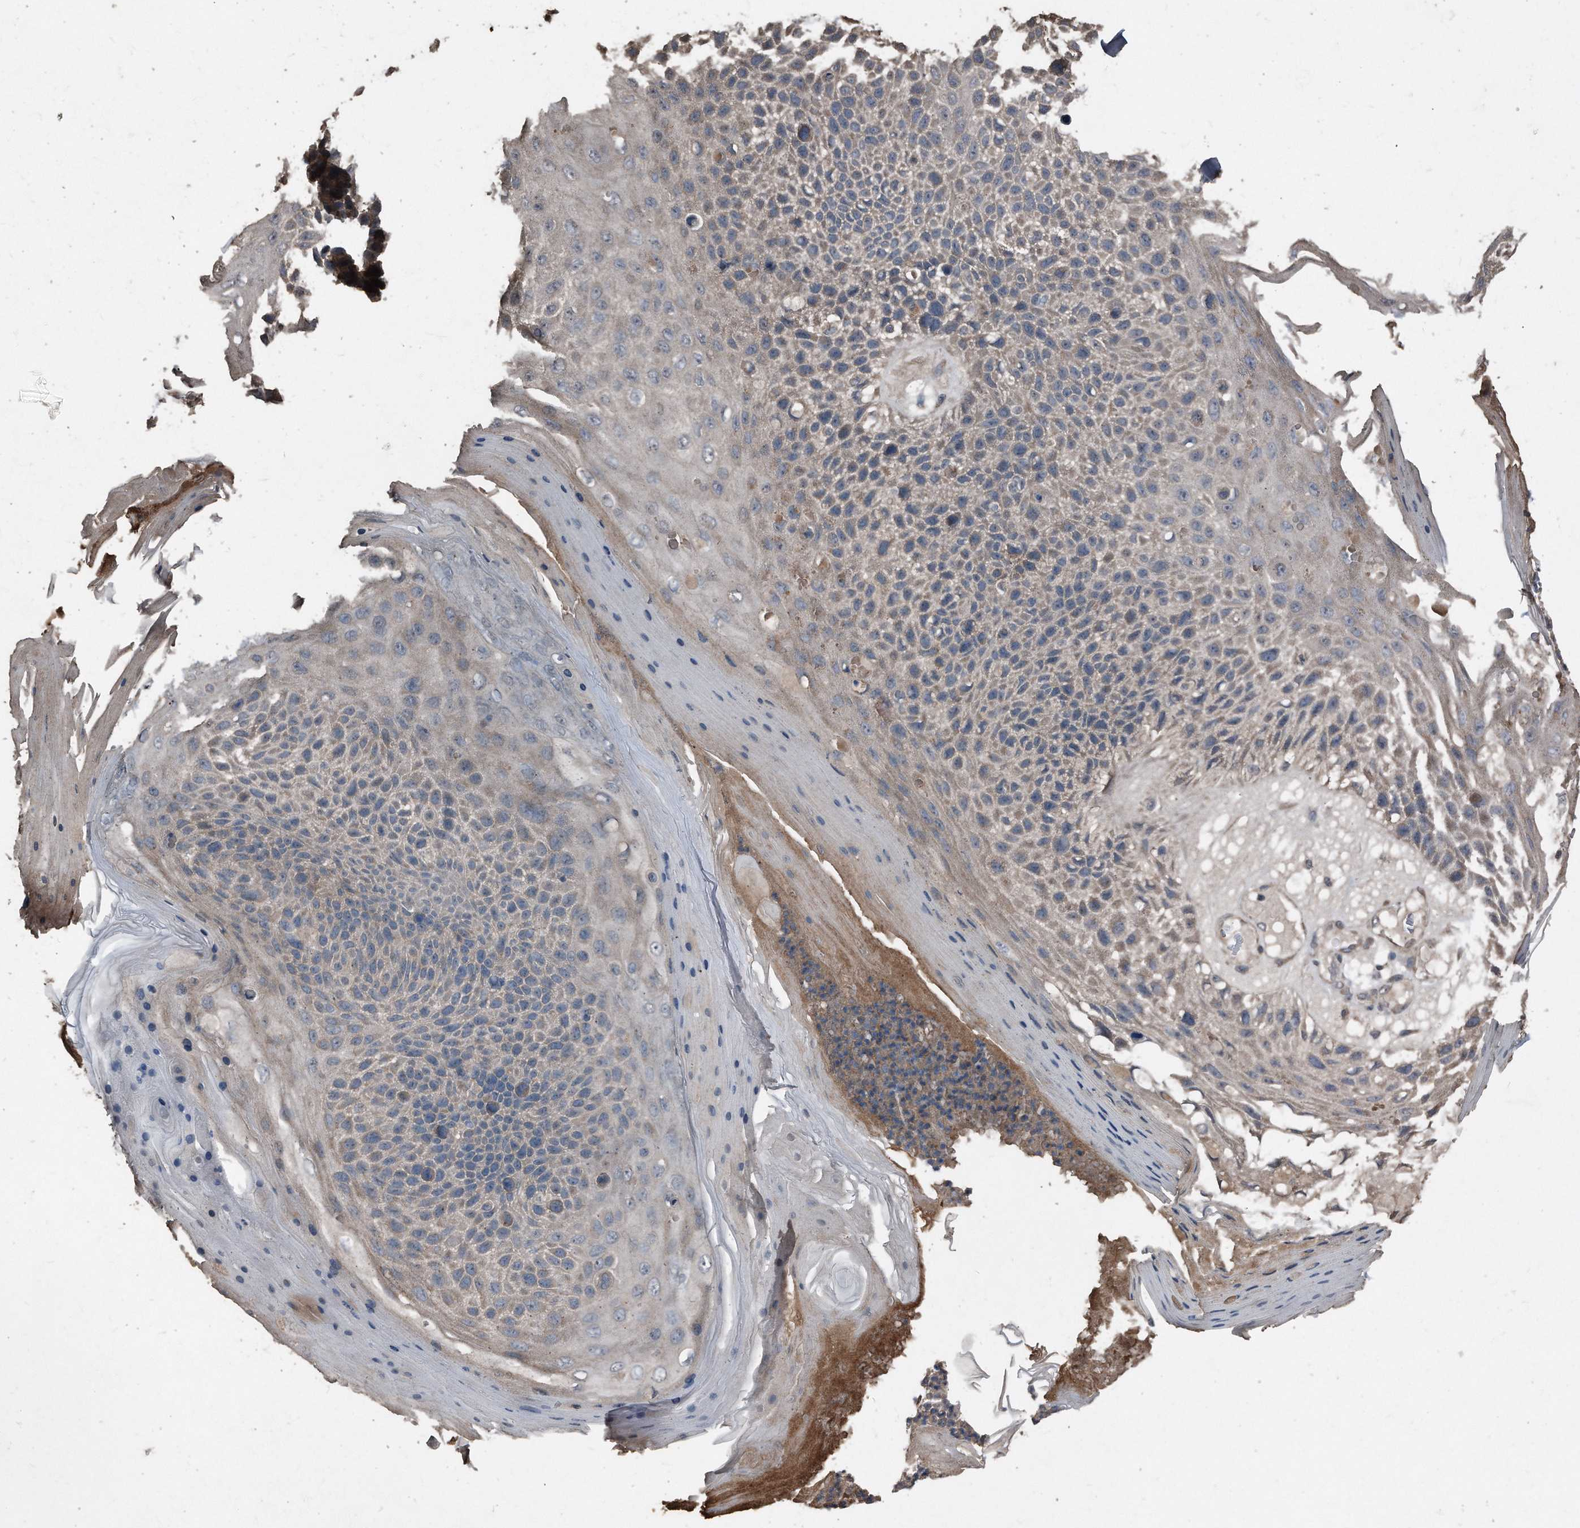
{"staining": {"intensity": "weak", "quantity": "25%-75%", "location": "cytoplasmic/membranous"}, "tissue": "skin cancer", "cell_type": "Tumor cells", "image_type": "cancer", "snomed": [{"axis": "morphology", "description": "Squamous cell carcinoma, NOS"}, {"axis": "topography", "description": "Skin"}], "caption": "Immunohistochemical staining of human squamous cell carcinoma (skin) exhibits low levels of weak cytoplasmic/membranous staining in approximately 25%-75% of tumor cells. The staining was performed using DAB, with brown indicating positive protein expression. Nuclei are stained blue with hematoxylin.", "gene": "ANKRD10", "patient": {"sex": "female", "age": 88}}